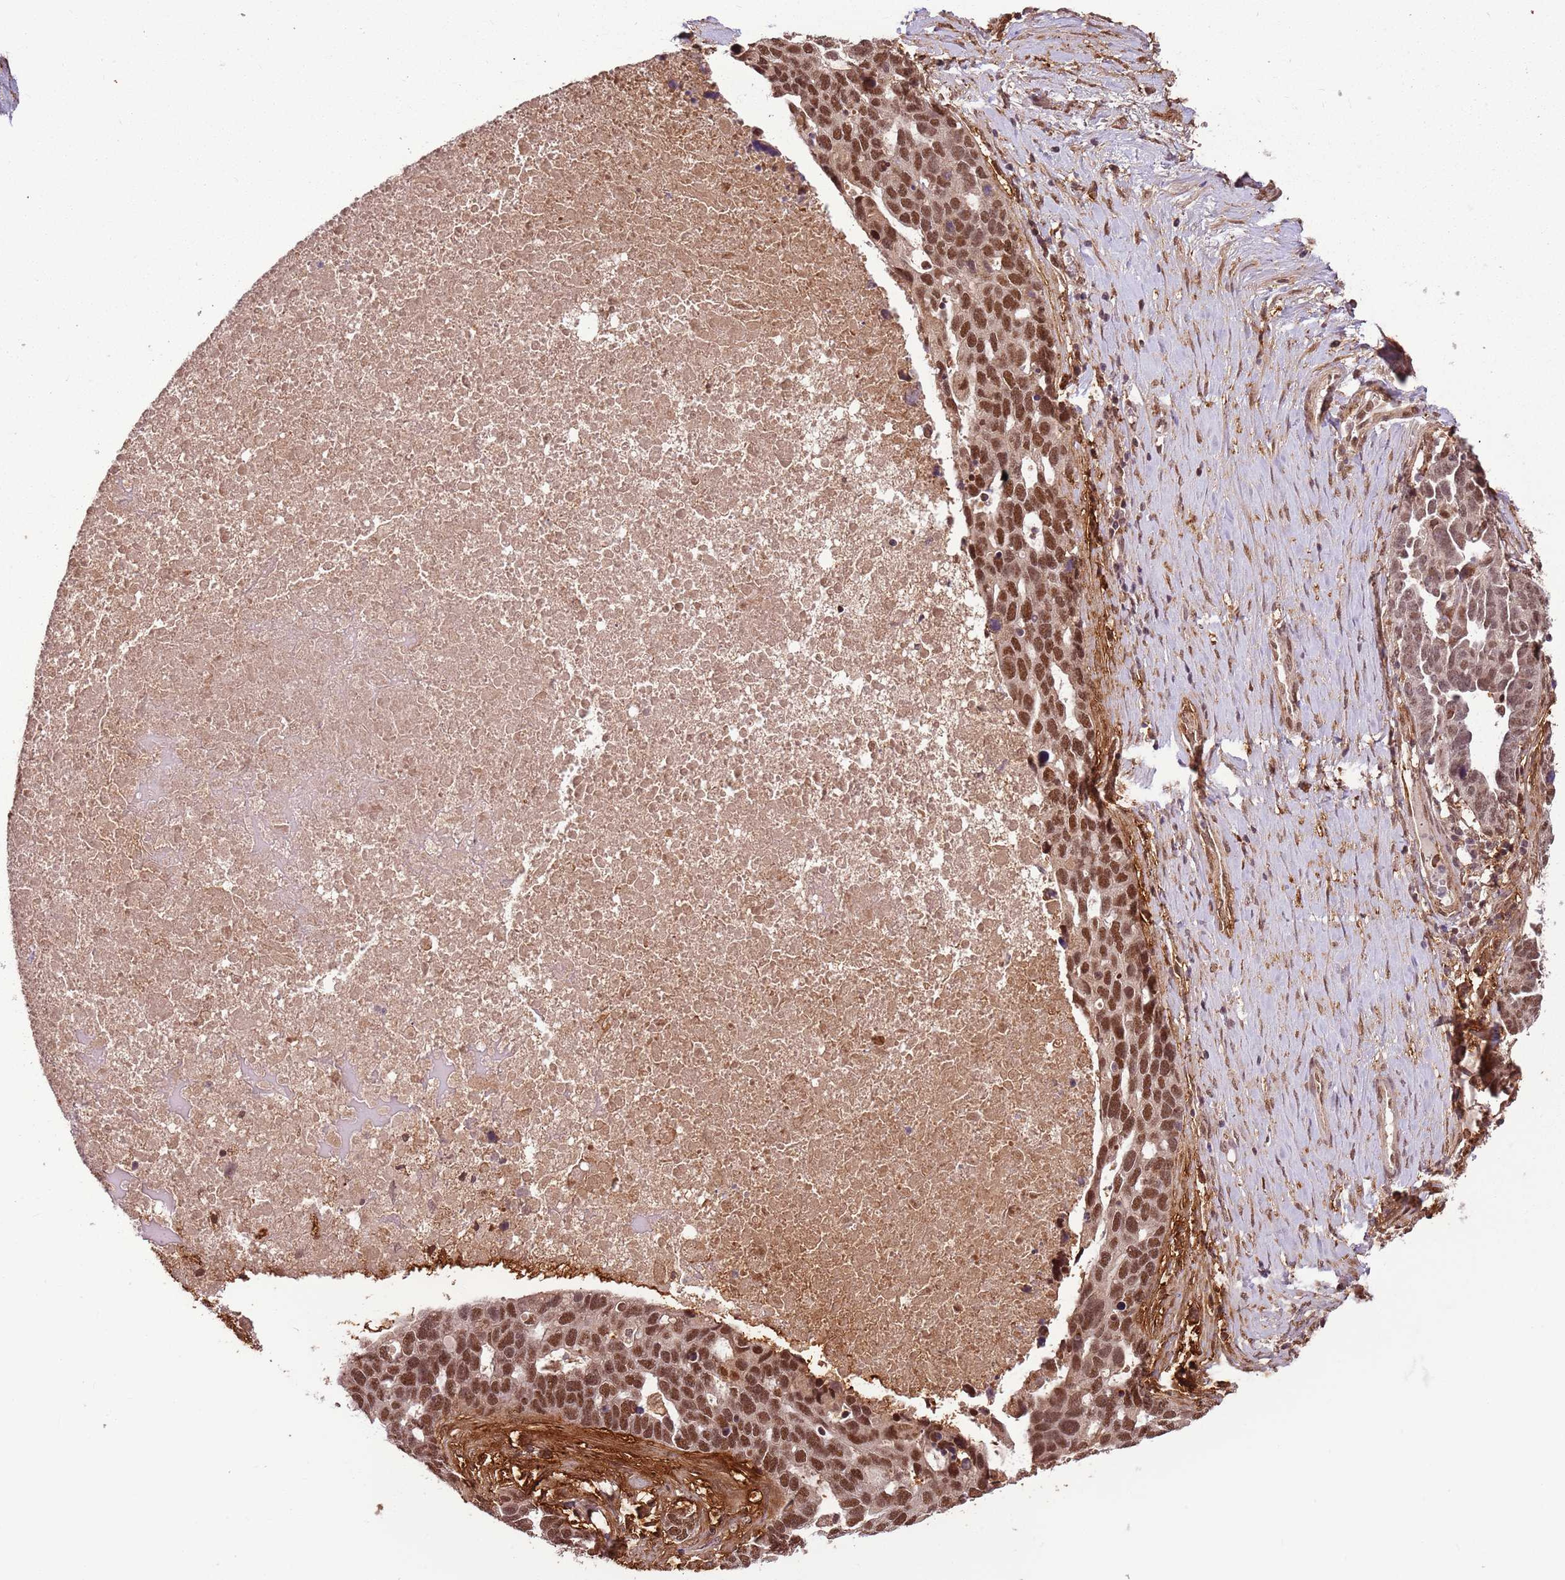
{"staining": {"intensity": "moderate", "quantity": ">75%", "location": "nuclear"}, "tissue": "ovarian cancer", "cell_type": "Tumor cells", "image_type": "cancer", "snomed": [{"axis": "morphology", "description": "Cystadenocarcinoma, serous, NOS"}, {"axis": "topography", "description": "Ovary"}], "caption": "This photomicrograph exhibits ovarian serous cystadenocarcinoma stained with IHC to label a protein in brown. The nuclear of tumor cells show moderate positivity for the protein. Nuclei are counter-stained blue.", "gene": "POLR3H", "patient": {"sex": "female", "age": 54}}